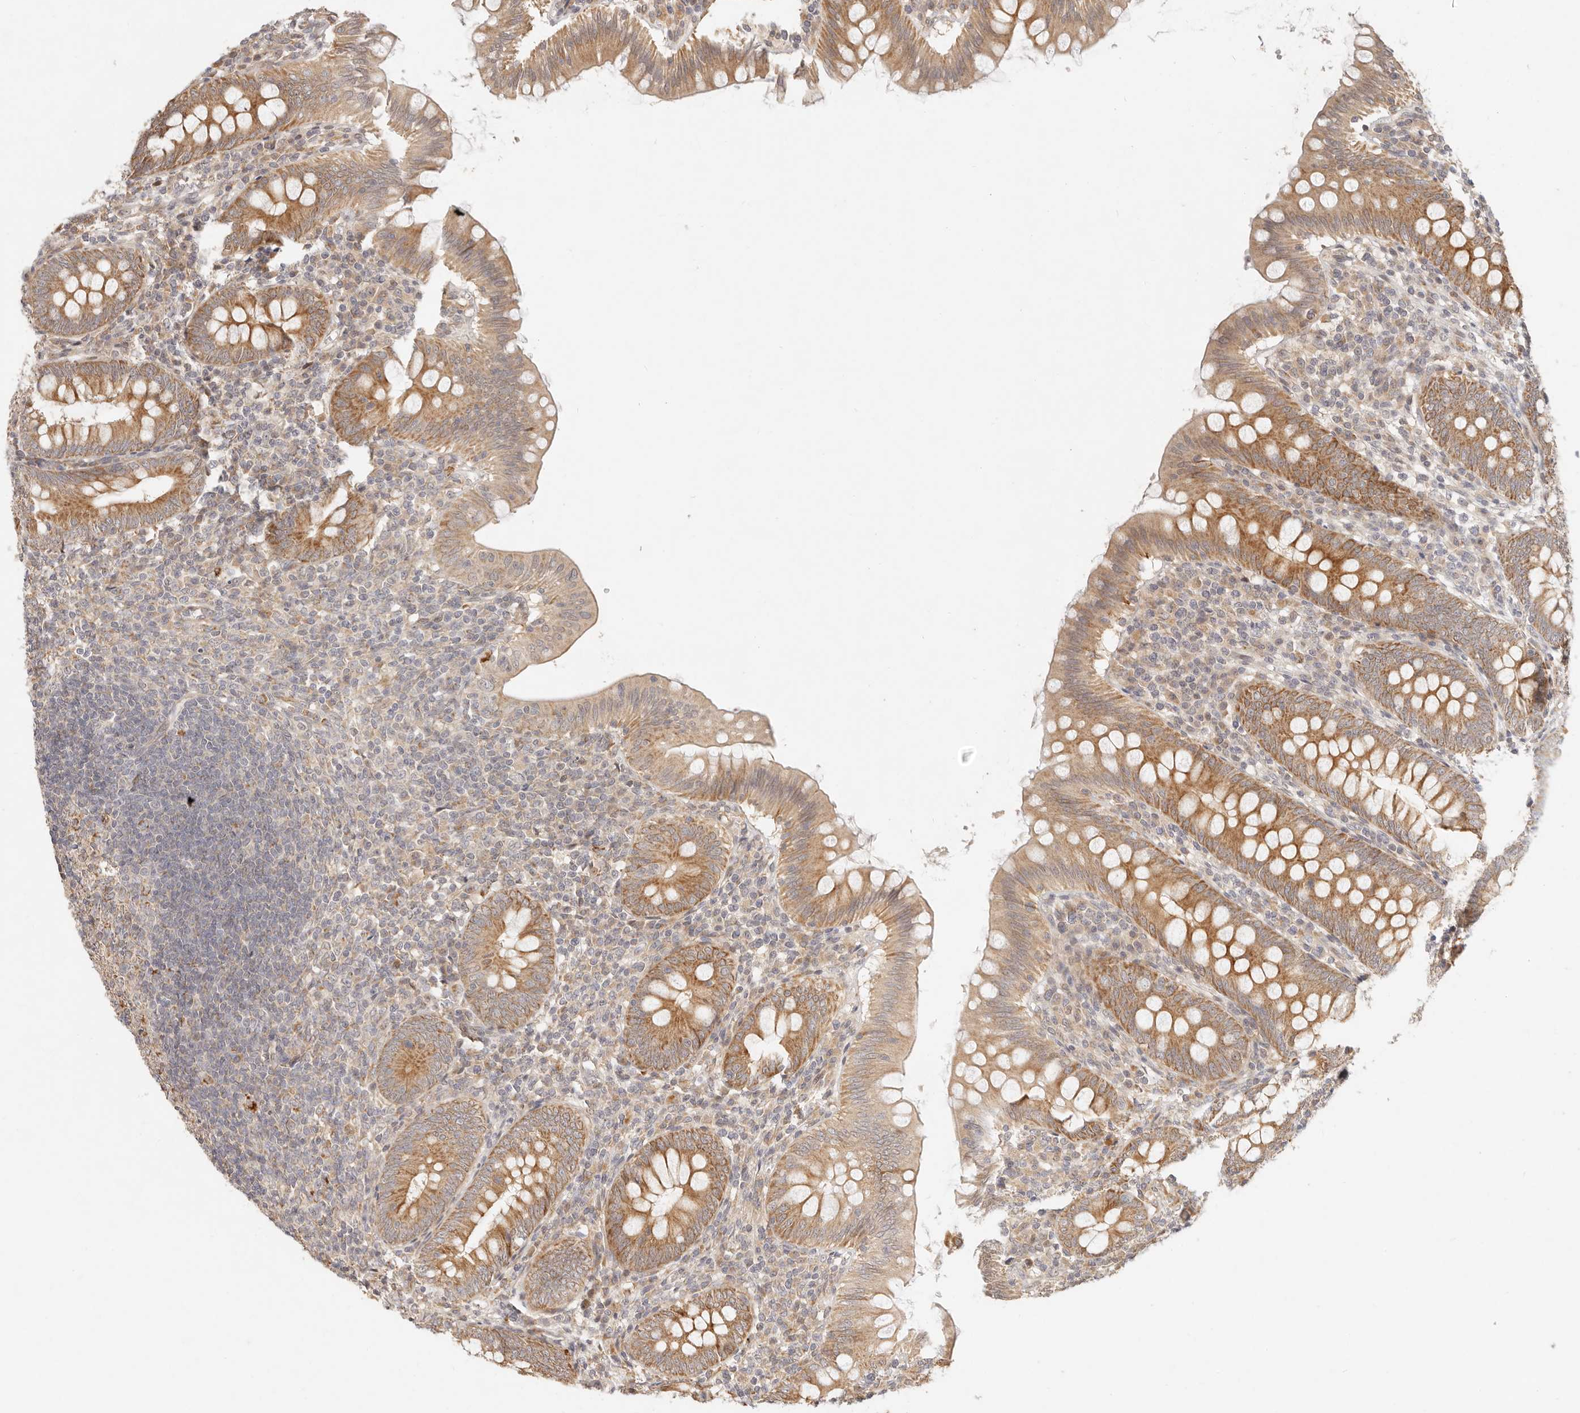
{"staining": {"intensity": "moderate", "quantity": ">75%", "location": "cytoplasmic/membranous"}, "tissue": "appendix", "cell_type": "Glandular cells", "image_type": "normal", "snomed": [{"axis": "morphology", "description": "Normal tissue, NOS"}, {"axis": "topography", "description": "Appendix"}], "caption": "An image of appendix stained for a protein reveals moderate cytoplasmic/membranous brown staining in glandular cells.", "gene": "TIMM17A", "patient": {"sex": "male", "age": 14}}